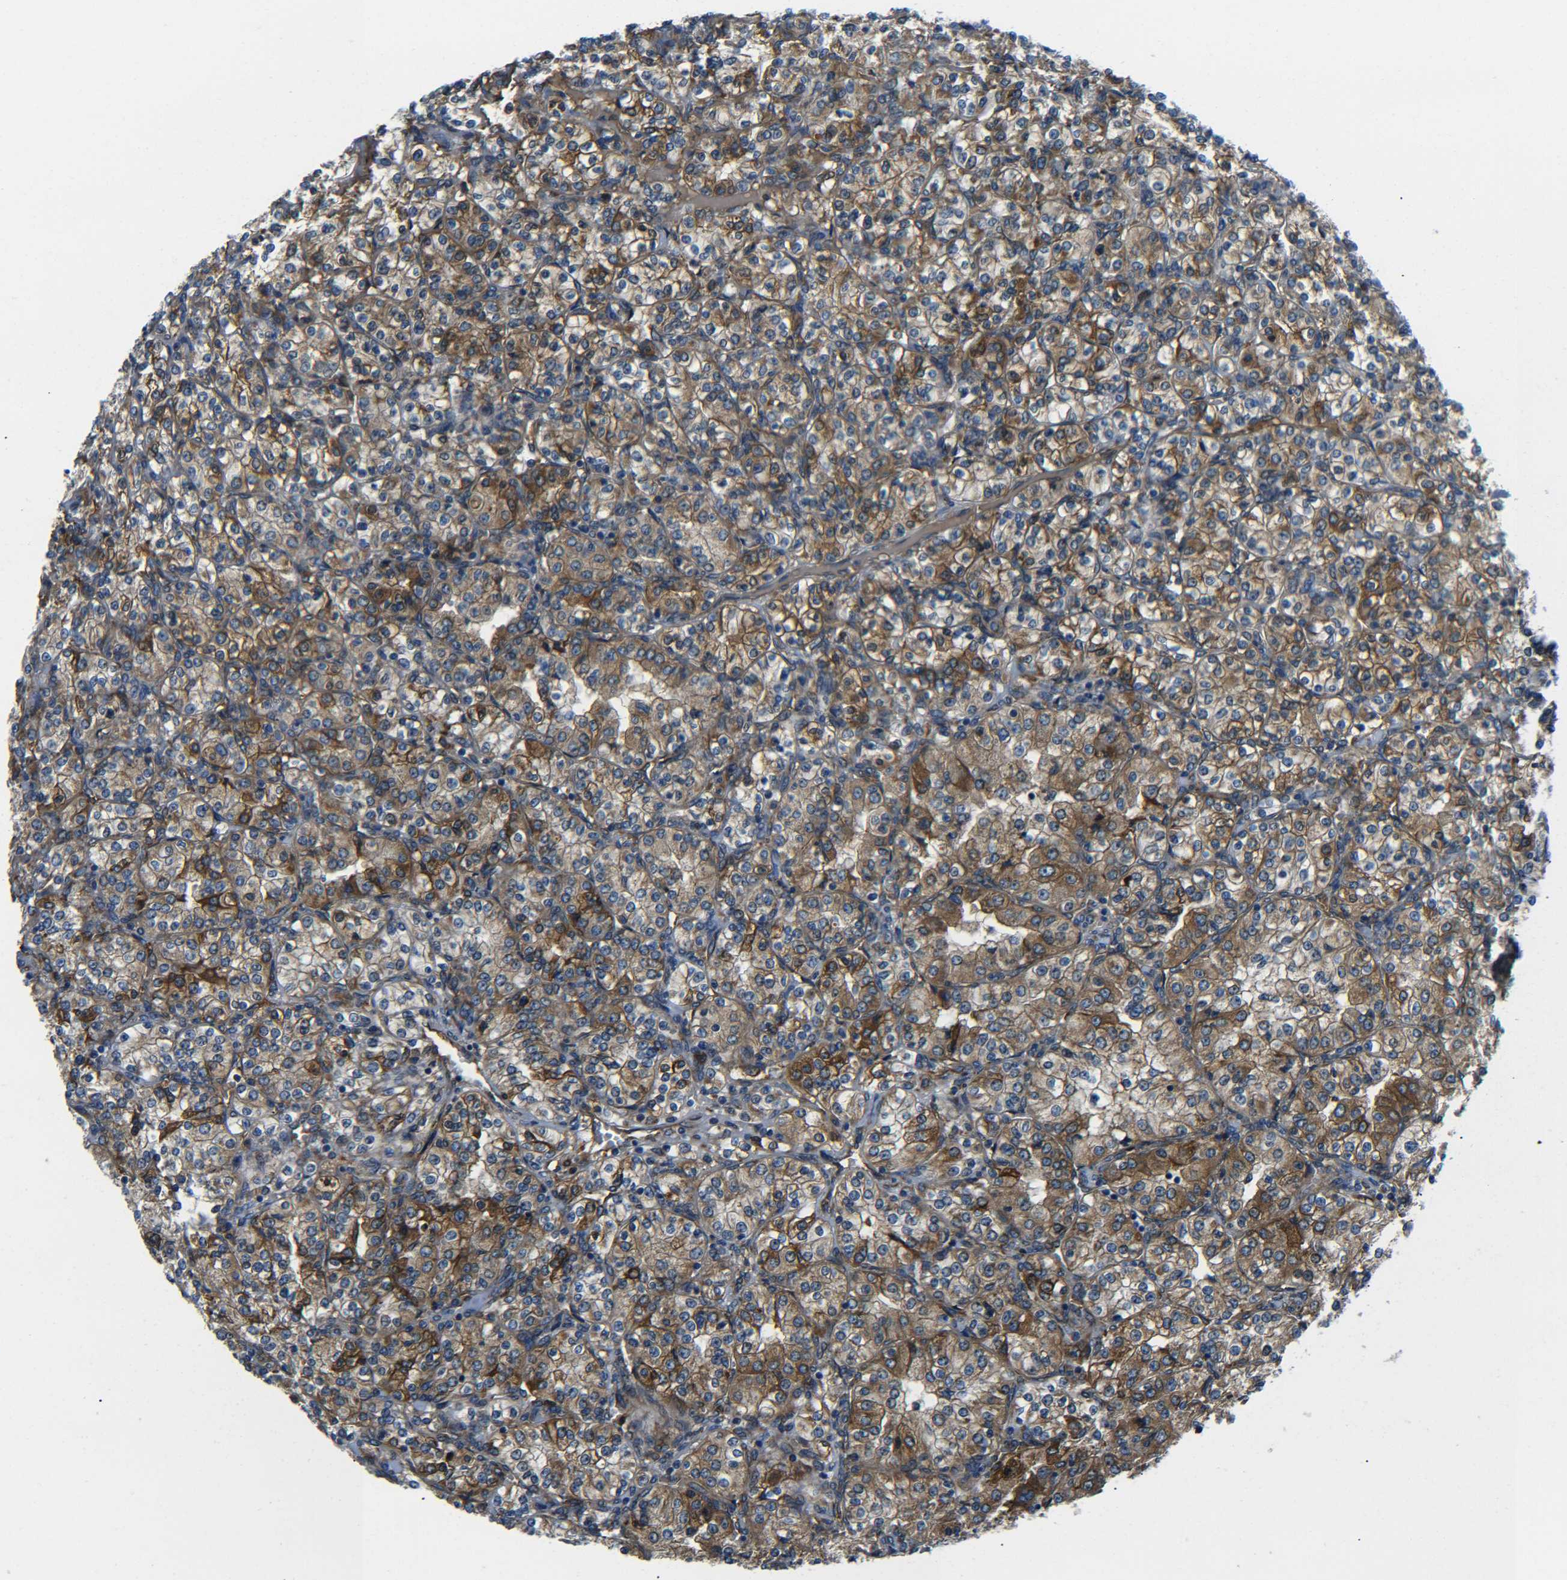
{"staining": {"intensity": "moderate", "quantity": ">75%", "location": "cytoplasmic/membranous"}, "tissue": "renal cancer", "cell_type": "Tumor cells", "image_type": "cancer", "snomed": [{"axis": "morphology", "description": "Adenocarcinoma, NOS"}, {"axis": "topography", "description": "Kidney"}], "caption": "Tumor cells reveal medium levels of moderate cytoplasmic/membranous expression in about >75% of cells in human renal cancer (adenocarcinoma).", "gene": "PREB", "patient": {"sex": "male", "age": 77}}